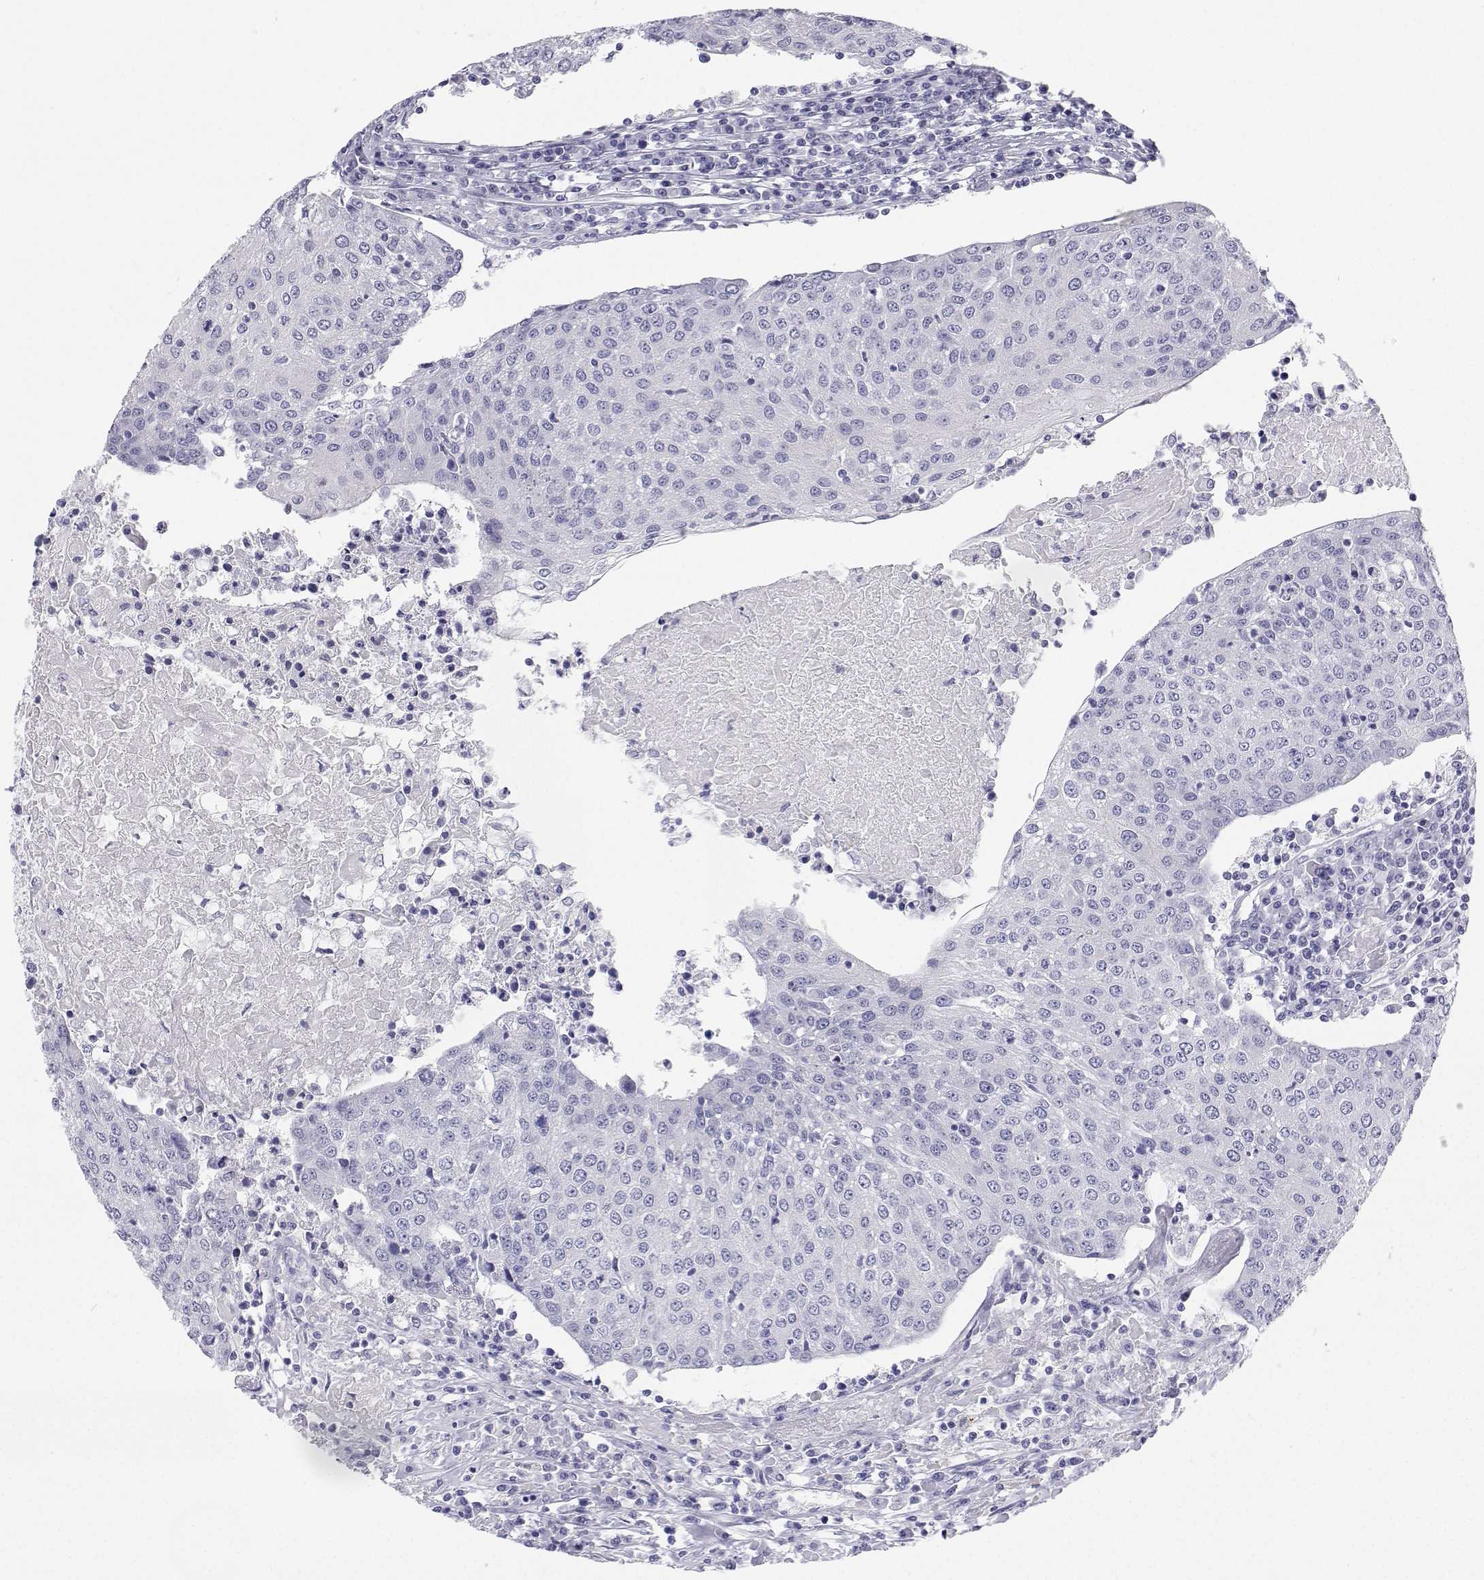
{"staining": {"intensity": "negative", "quantity": "none", "location": "none"}, "tissue": "urothelial cancer", "cell_type": "Tumor cells", "image_type": "cancer", "snomed": [{"axis": "morphology", "description": "Urothelial carcinoma, High grade"}, {"axis": "topography", "description": "Urinary bladder"}], "caption": "There is no significant expression in tumor cells of urothelial cancer.", "gene": "BHMT", "patient": {"sex": "female", "age": 85}}